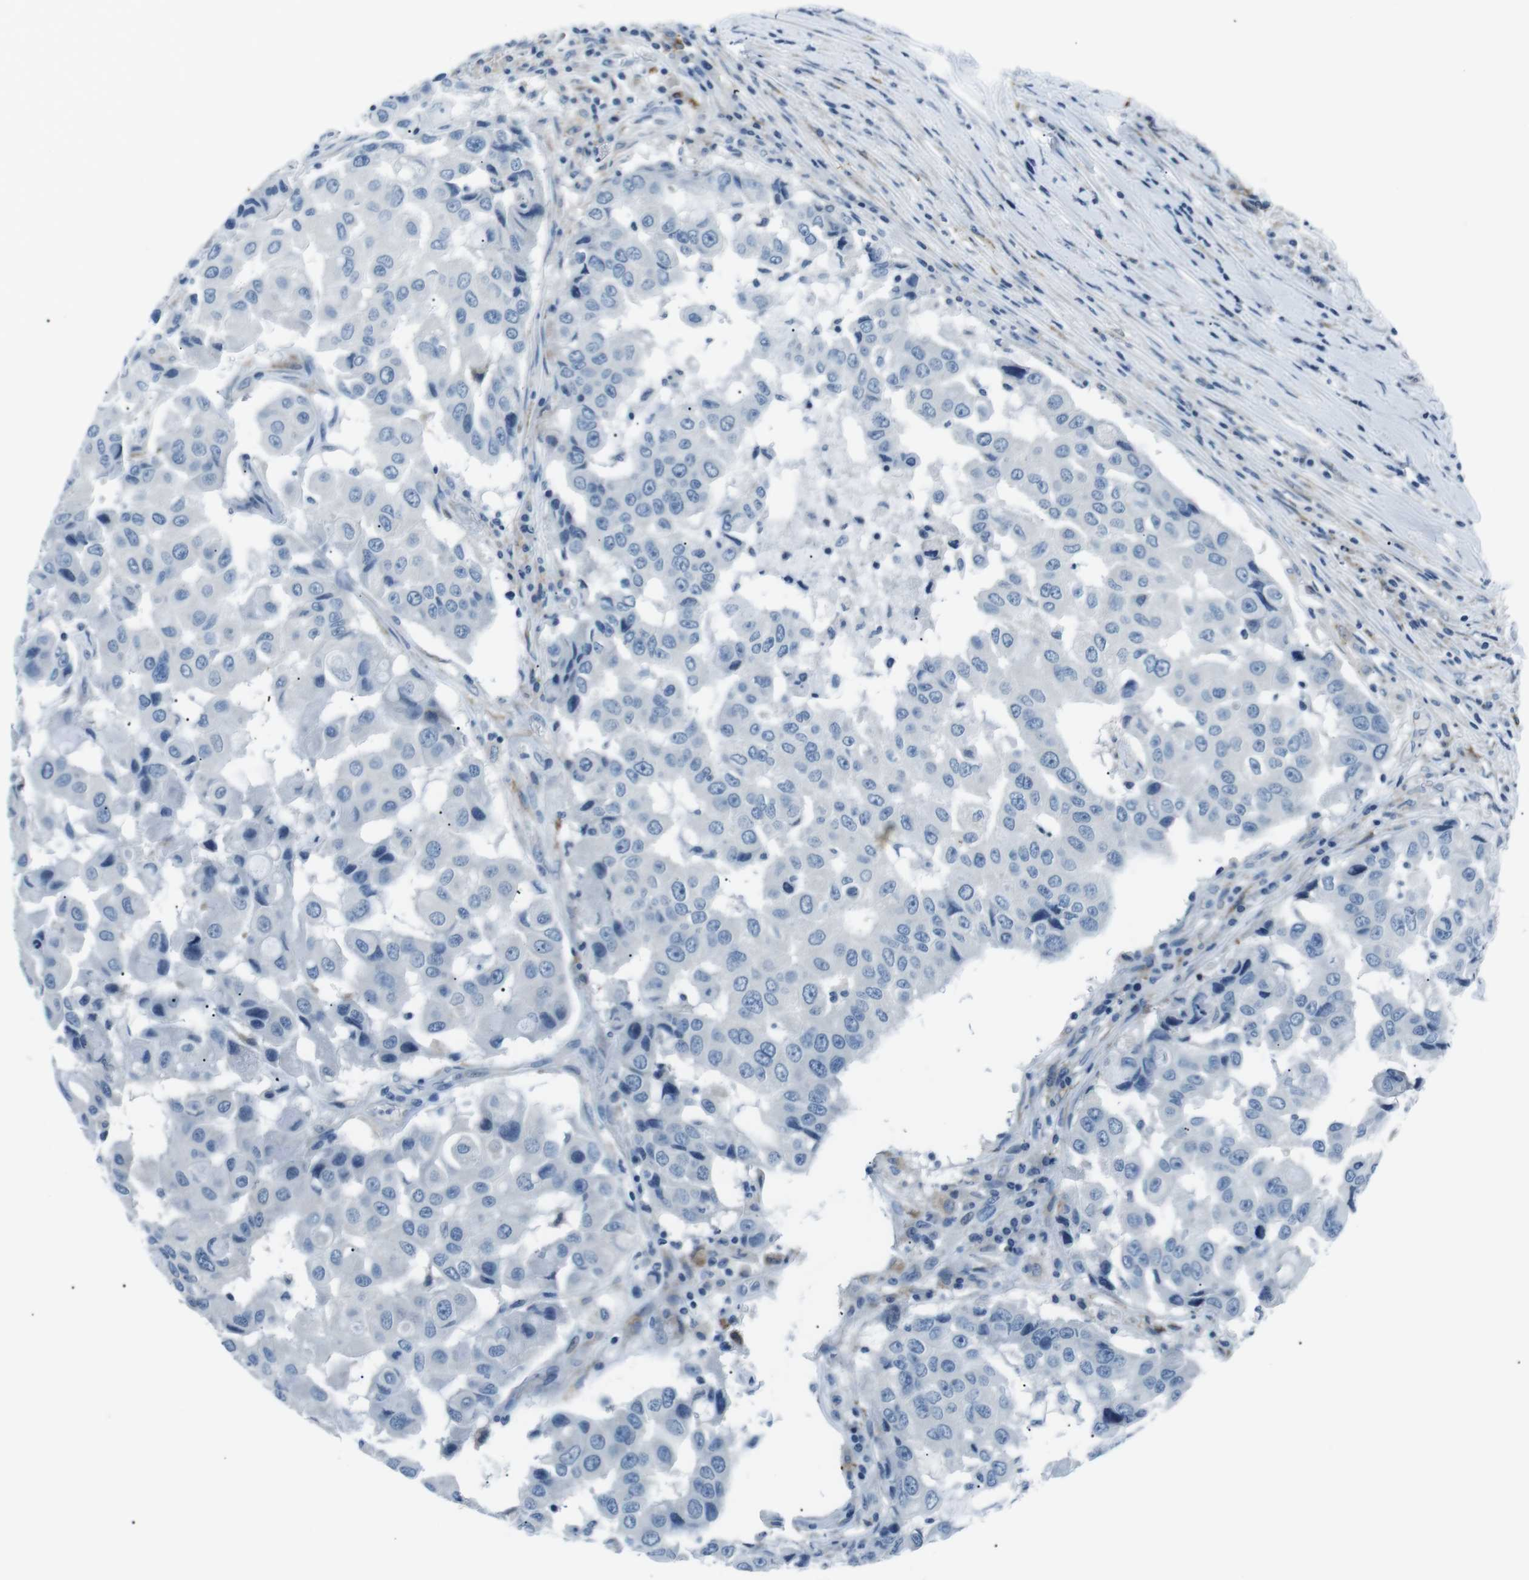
{"staining": {"intensity": "negative", "quantity": "none", "location": "none"}, "tissue": "breast cancer", "cell_type": "Tumor cells", "image_type": "cancer", "snomed": [{"axis": "morphology", "description": "Duct carcinoma"}, {"axis": "topography", "description": "Breast"}], "caption": "Tumor cells show no significant staining in breast cancer. (Stains: DAB (3,3'-diaminobenzidine) immunohistochemistry (IHC) with hematoxylin counter stain, Microscopy: brightfield microscopy at high magnification).", "gene": "CSF2RA", "patient": {"sex": "female", "age": 27}}